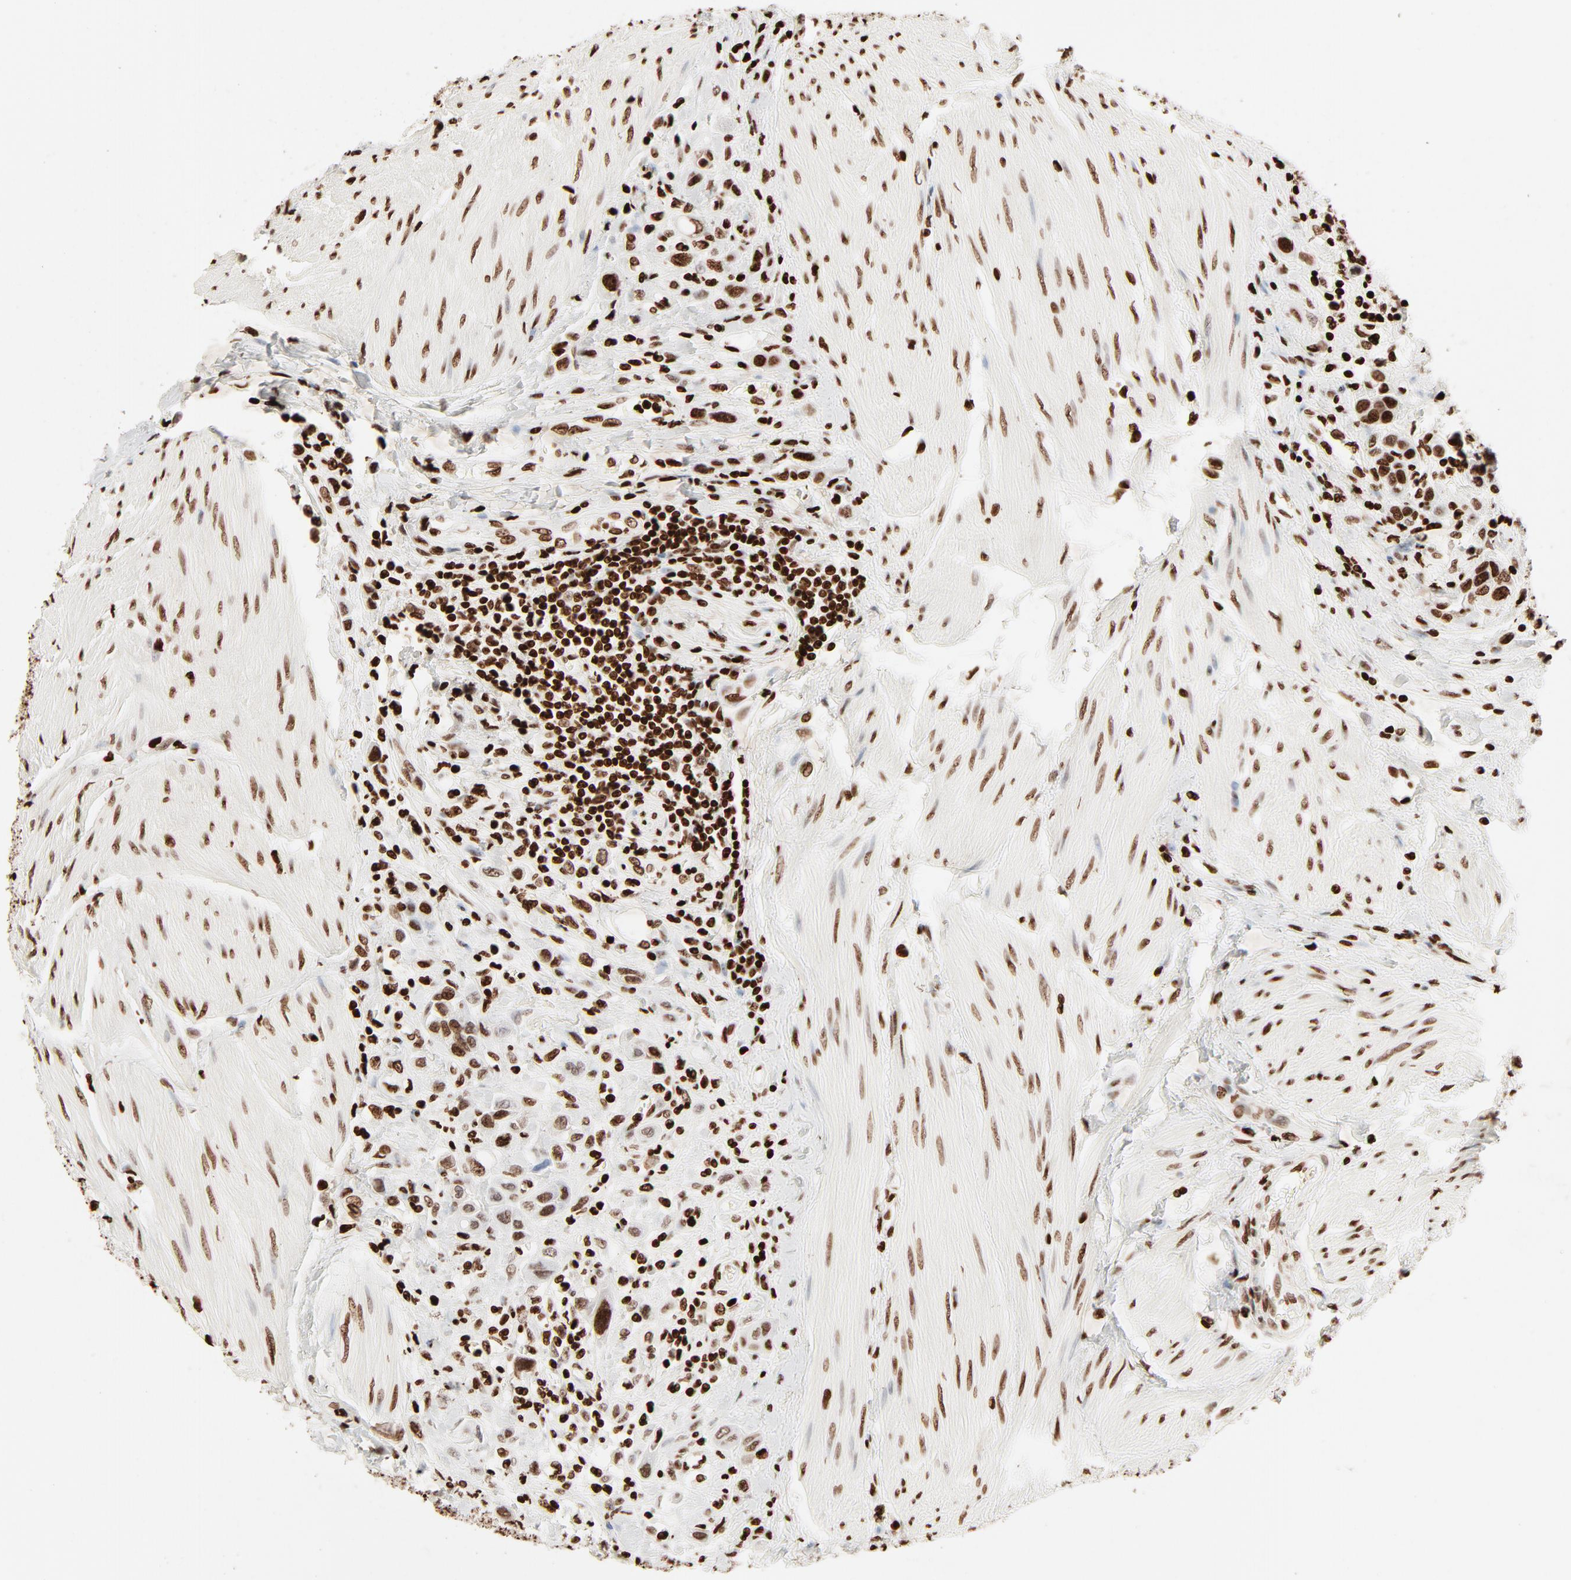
{"staining": {"intensity": "strong", "quantity": ">75%", "location": "nuclear"}, "tissue": "urothelial cancer", "cell_type": "Tumor cells", "image_type": "cancer", "snomed": [{"axis": "morphology", "description": "Urothelial carcinoma, High grade"}, {"axis": "topography", "description": "Urinary bladder"}], "caption": "Human urothelial cancer stained with a brown dye displays strong nuclear positive staining in approximately >75% of tumor cells.", "gene": "HMGB2", "patient": {"sex": "male", "age": 50}}